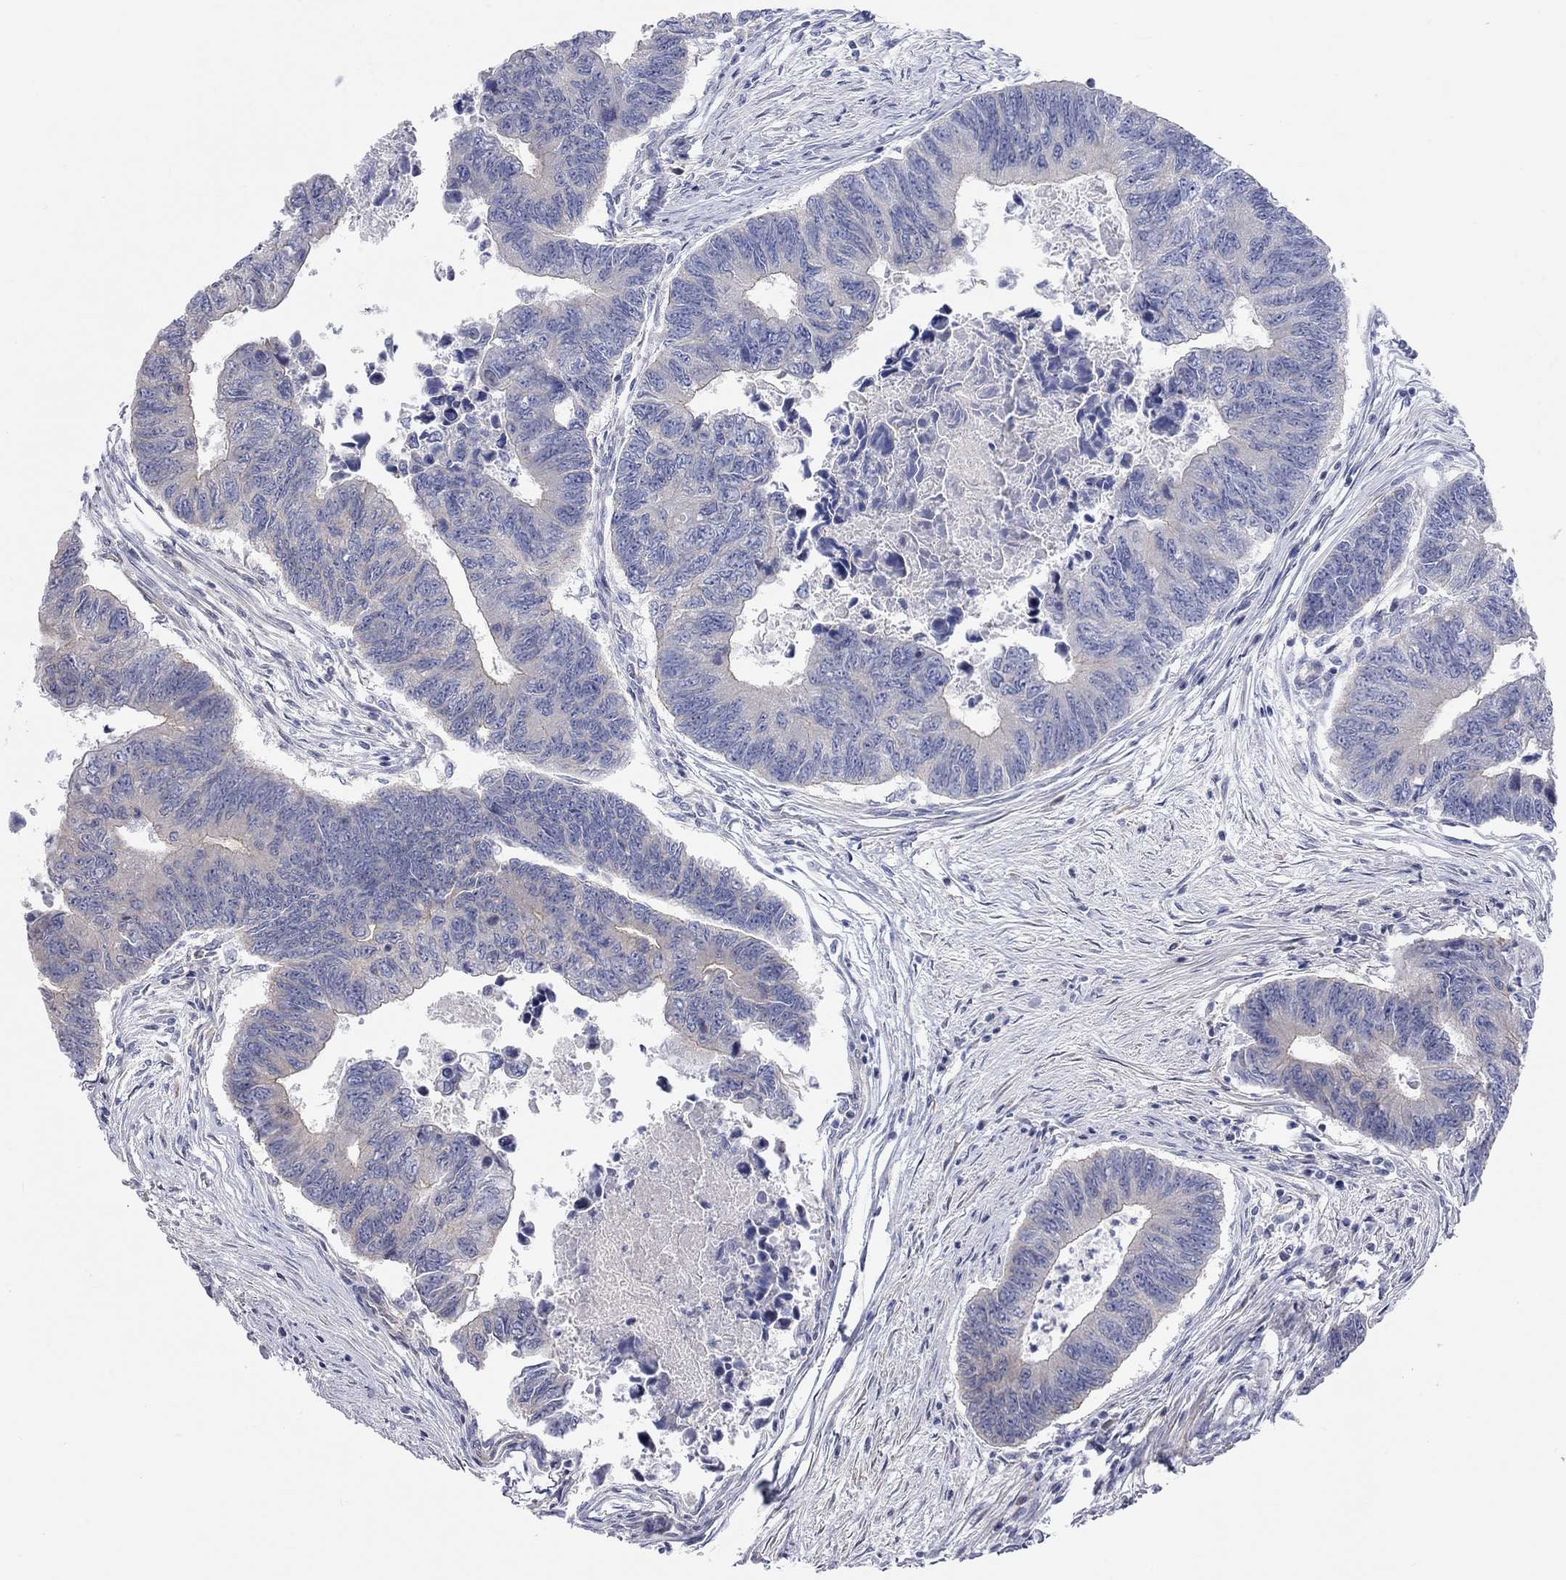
{"staining": {"intensity": "negative", "quantity": "none", "location": "none"}, "tissue": "colorectal cancer", "cell_type": "Tumor cells", "image_type": "cancer", "snomed": [{"axis": "morphology", "description": "Adenocarcinoma, NOS"}, {"axis": "topography", "description": "Colon"}], "caption": "The immunohistochemistry (IHC) image has no significant staining in tumor cells of colorectal adenocarcinoma tissue.", "gene": "PCDHGA10", "patient": {"sex": "female", "age": 65}}